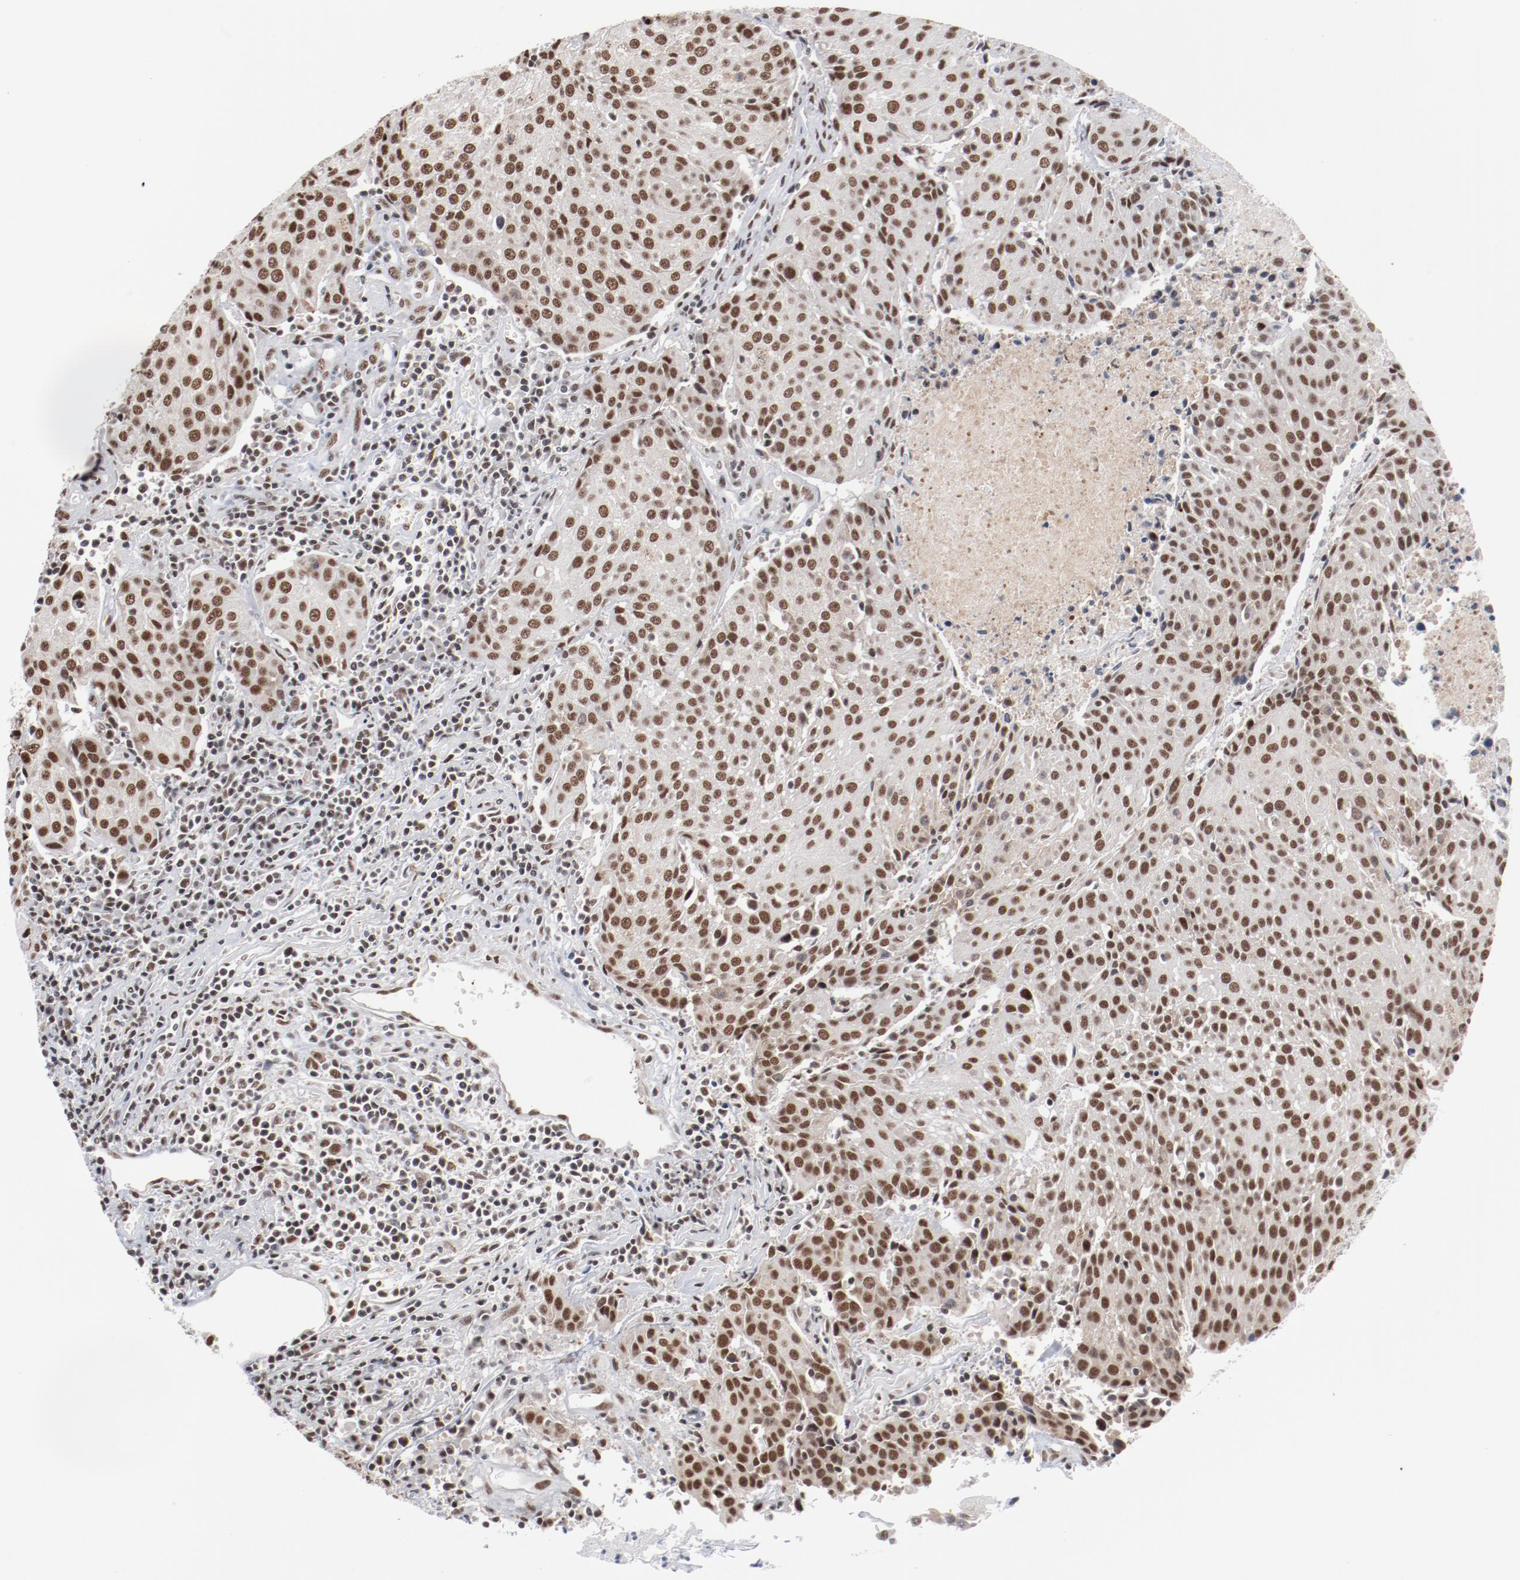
{"staining": {"intensity": "moderate", "quantity": ">75%", "location": "cytoplasmic/membranous,nuclear"}, "tissue": "urothelial cancer", "cell_type": "Tumor cells", "image_type": "cancer", "snomed": [{"axis": "morphology", "description": "Urothelial carcinoma, High grade"}, {"axis": "topography", "description": "Urinary bladder"}], "caption": "This is an image of IHC staining of urothelial cancer, which shows moderate positivity in the cytoplasmic/membranous and nuclear of tumor cells.", "gene": "BUB3", "patient": {"sex": "female", "age": 85}}